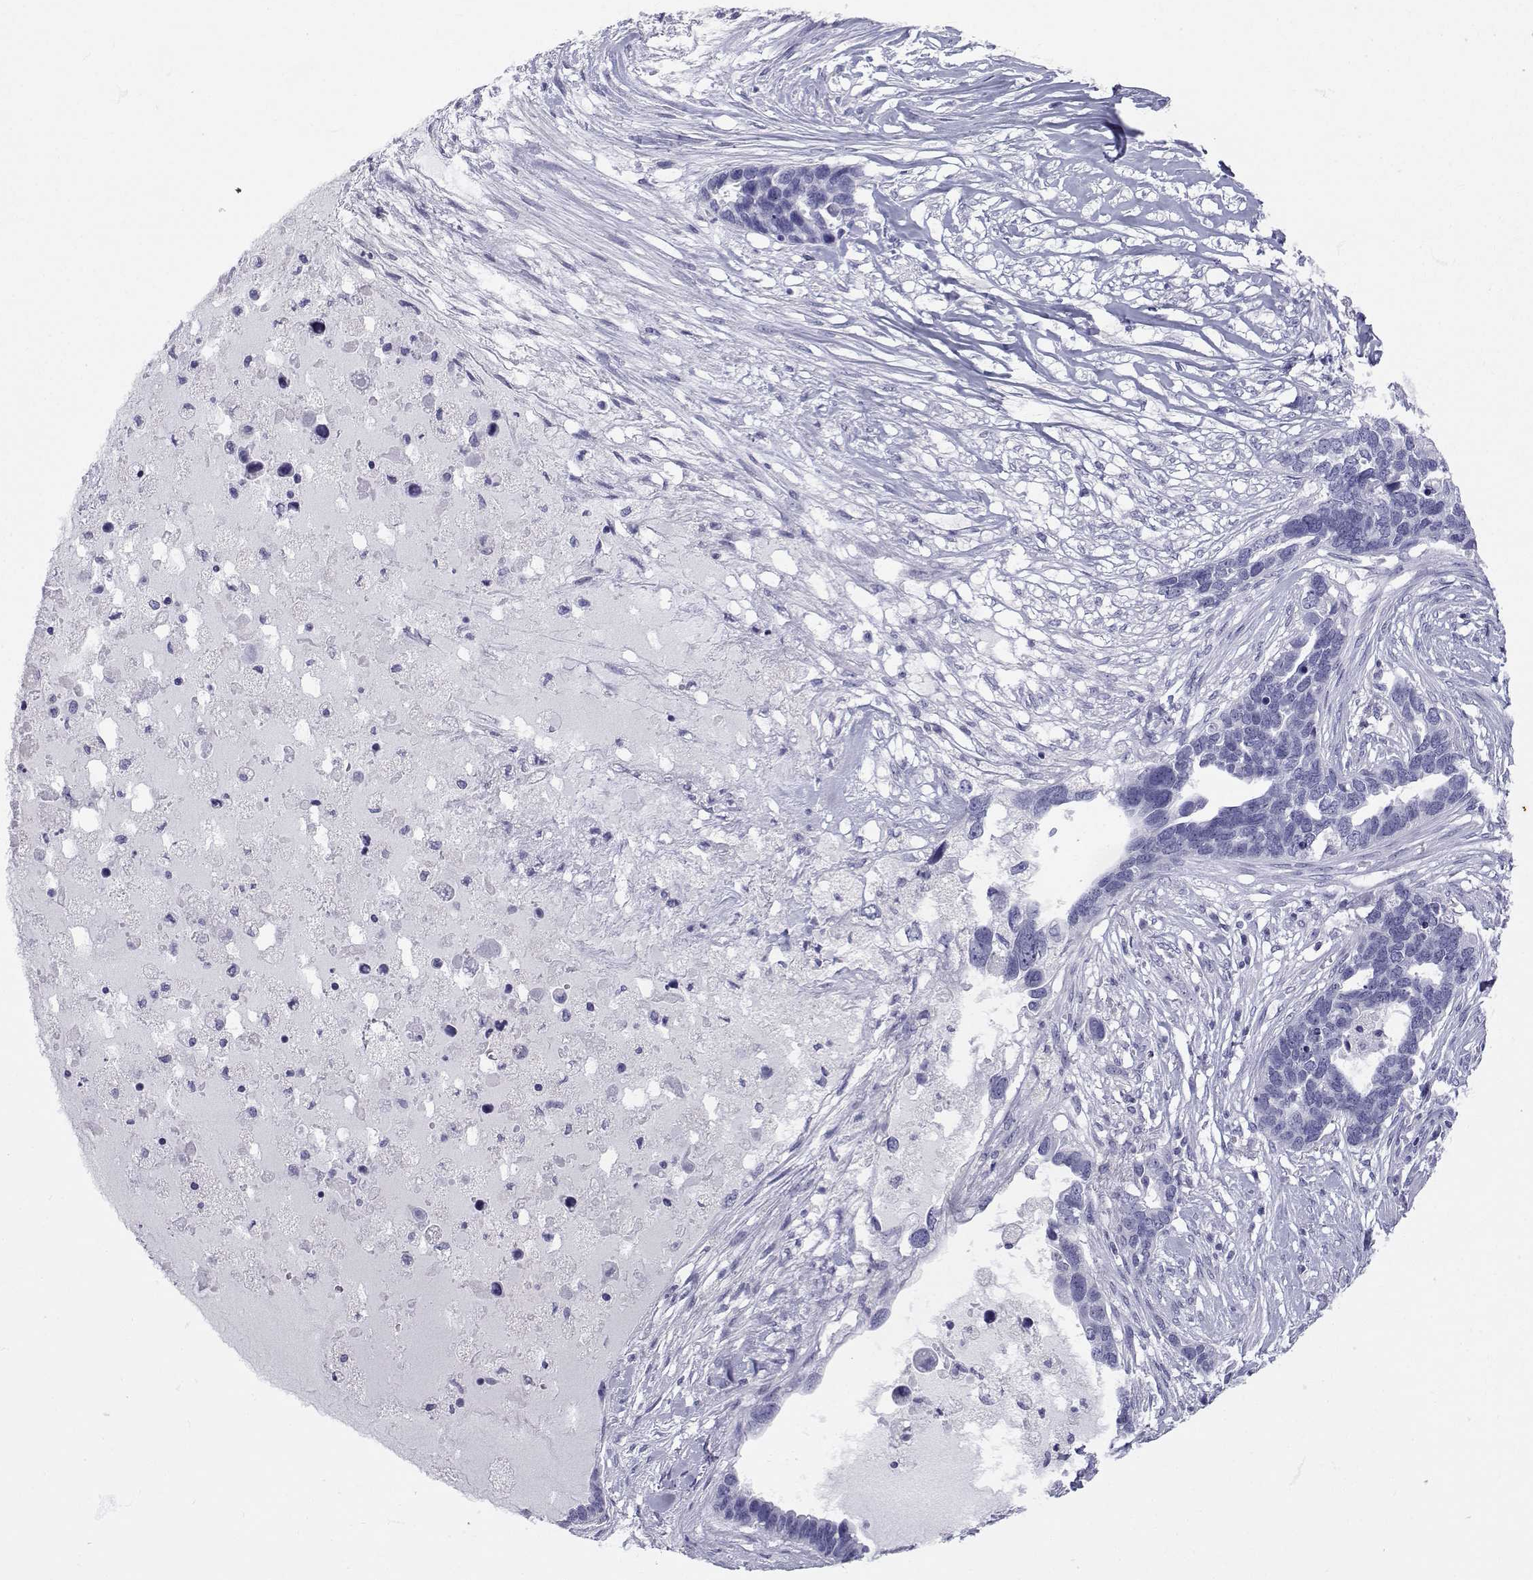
{"staining": {"intensity": "negative", "quantity": "none", "location": "none"}, "tissue": "ovarian cancer", "cell_type": "Tumor cells", "image_type": "cancer", "snomed": [{"axis": "morphology", "description": "Cystadenocarcinoma, serous, NOS"}, {"axis": "topography", "description": "Ovary"}], "caption": "Immunohistochemistry (IHC) of ovarian cancer reveals no staining in tumor cells. The staining is performed using DAB (3,3'-diaminobenzidine) brown chromogen with nuclei counter-stained in using hematoxylin.", "gene": "SLC6A3", "patient": {"sex": "female", "age": 54}}